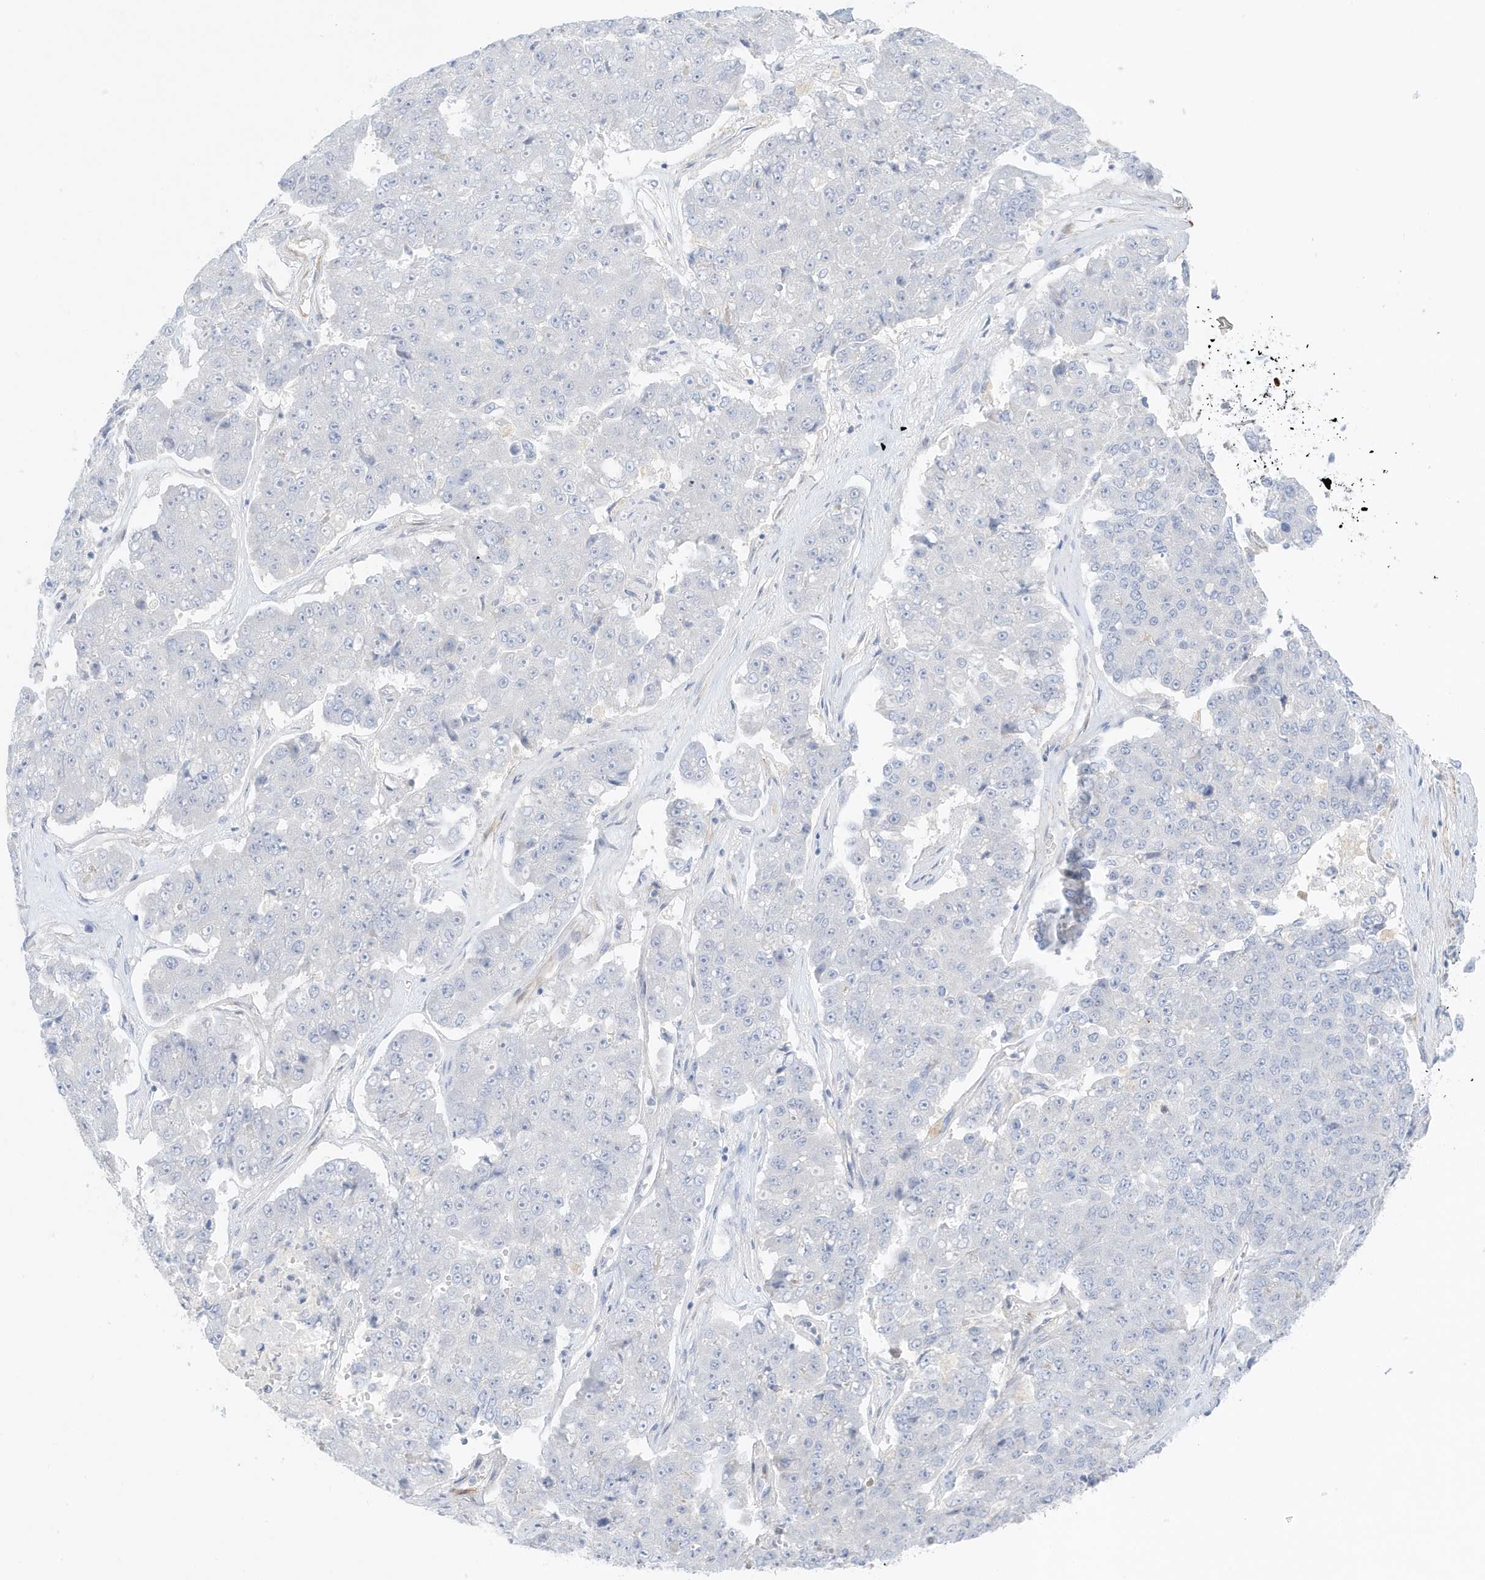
{"staining": {"intensity": "negative", "quantity": "none", "location": "none"}, "tissue": "pancreatic cancer", "cell_type": "Tumor cells", "image_type": "cancer", "snomed": [{"axis": "morphology", "description": "Adenocarcinoma, NOS"}, {"axis": "topography", "description": "Pancreas"}], "caption": "Pancreatic cancer (adenocarcinoma) stained for a protein using IHC exhibits no staining tumor cells.", "gene": "SLC22A13", "patient": {"sex": "male", "age": 50}}